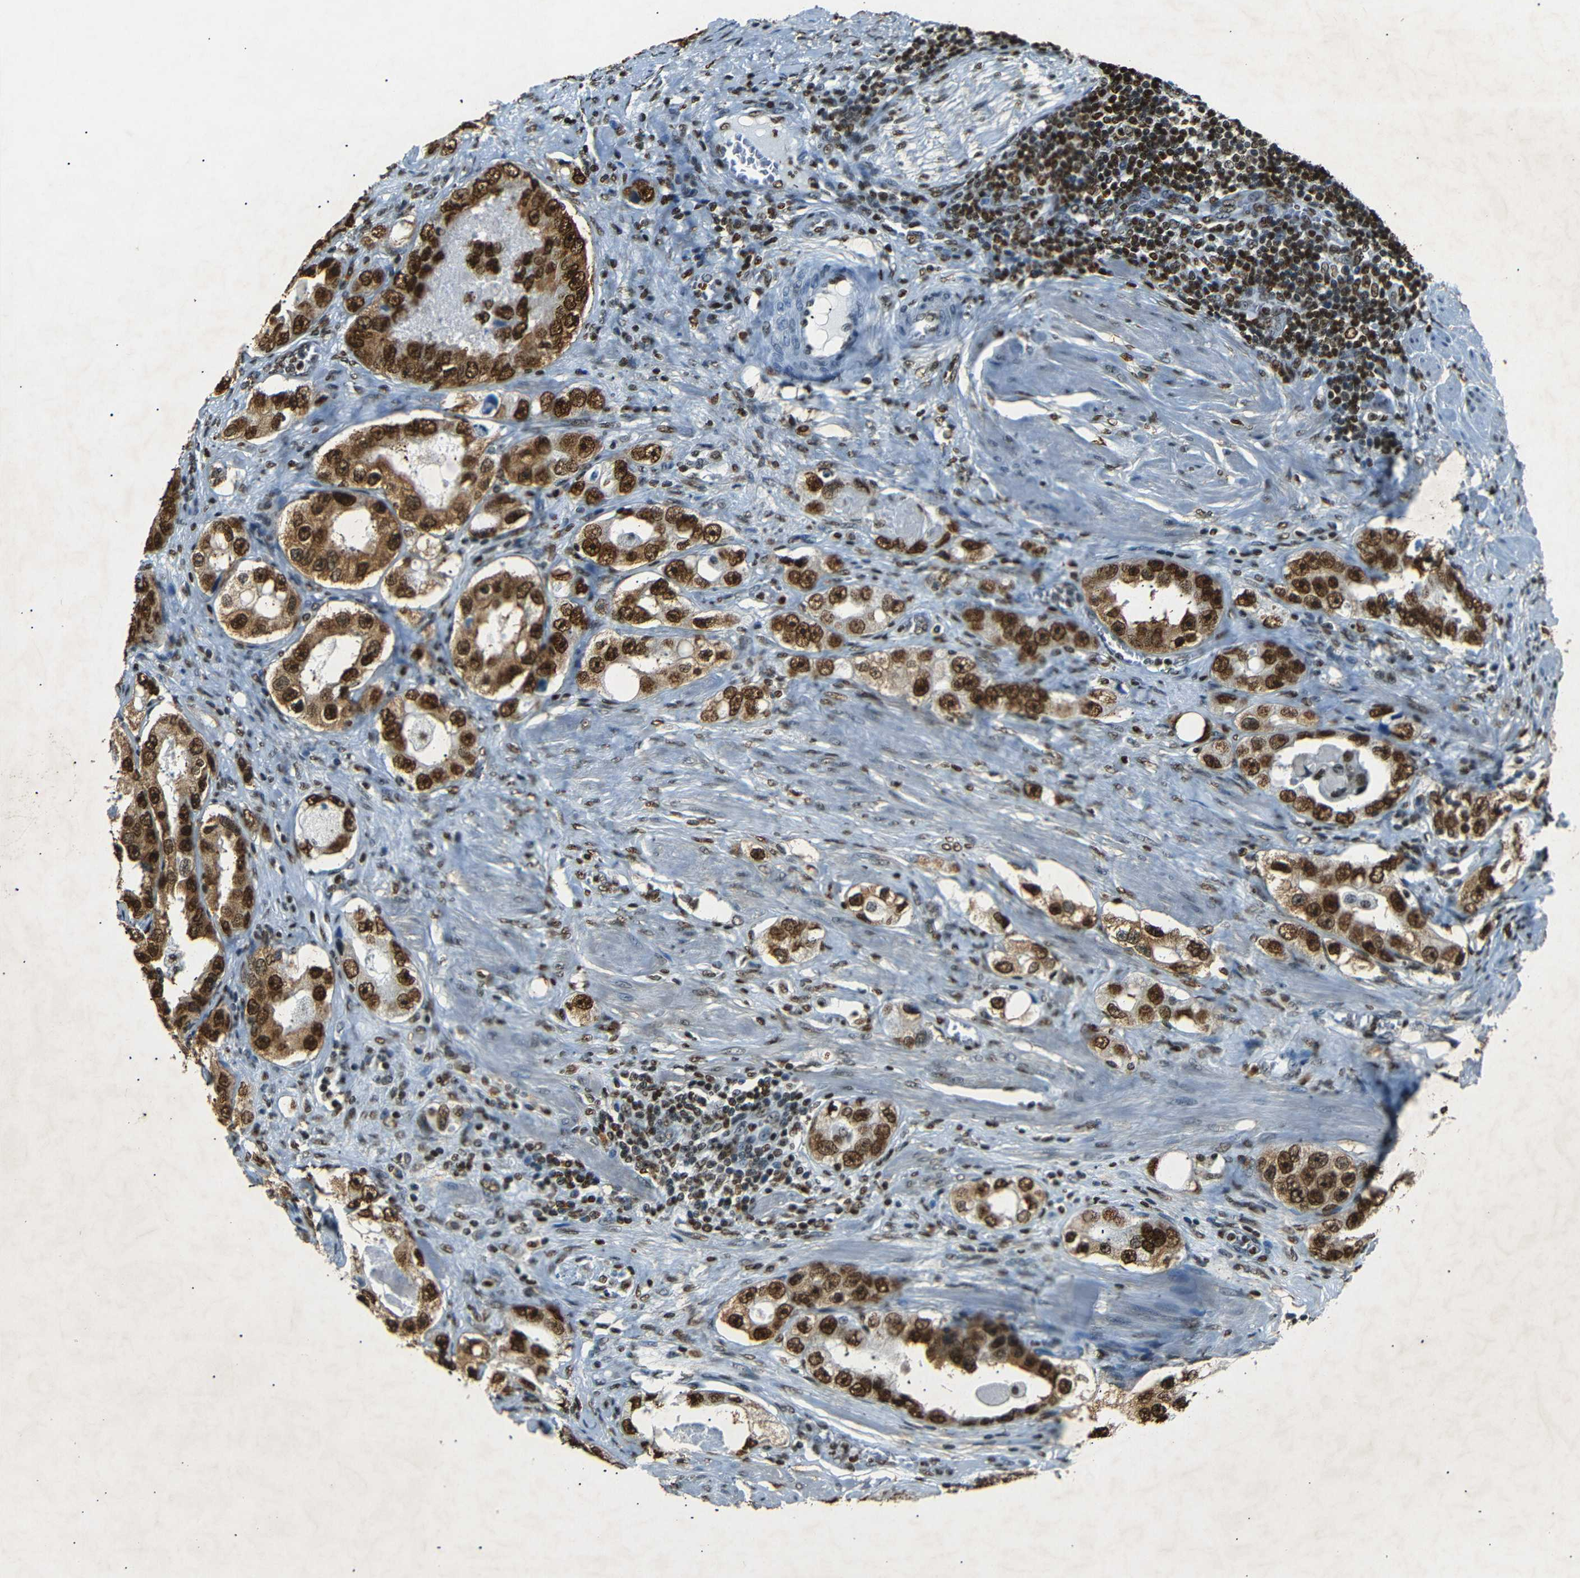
{"staining": {"intensity": "strong", "quantity": ">75%", "location": "nuclear"}, "tissue": "prostate cancer", "cell_type": "Tumor cells", "image_type": "cancer", "snomed": [{"axis": "morphology", "description": "Adenocarcinoma, High grade"}, {"axis": "topography", "description": "Prostate"}], "caption": "This is an image of immunohistochemistry staining of prostate cancer (high-grade adenocarcinoma), which shows strong positivity in the nuclear of tumor cells.", "gene": "HMGN1", "patient": {"sex": "male", "age": 63}}